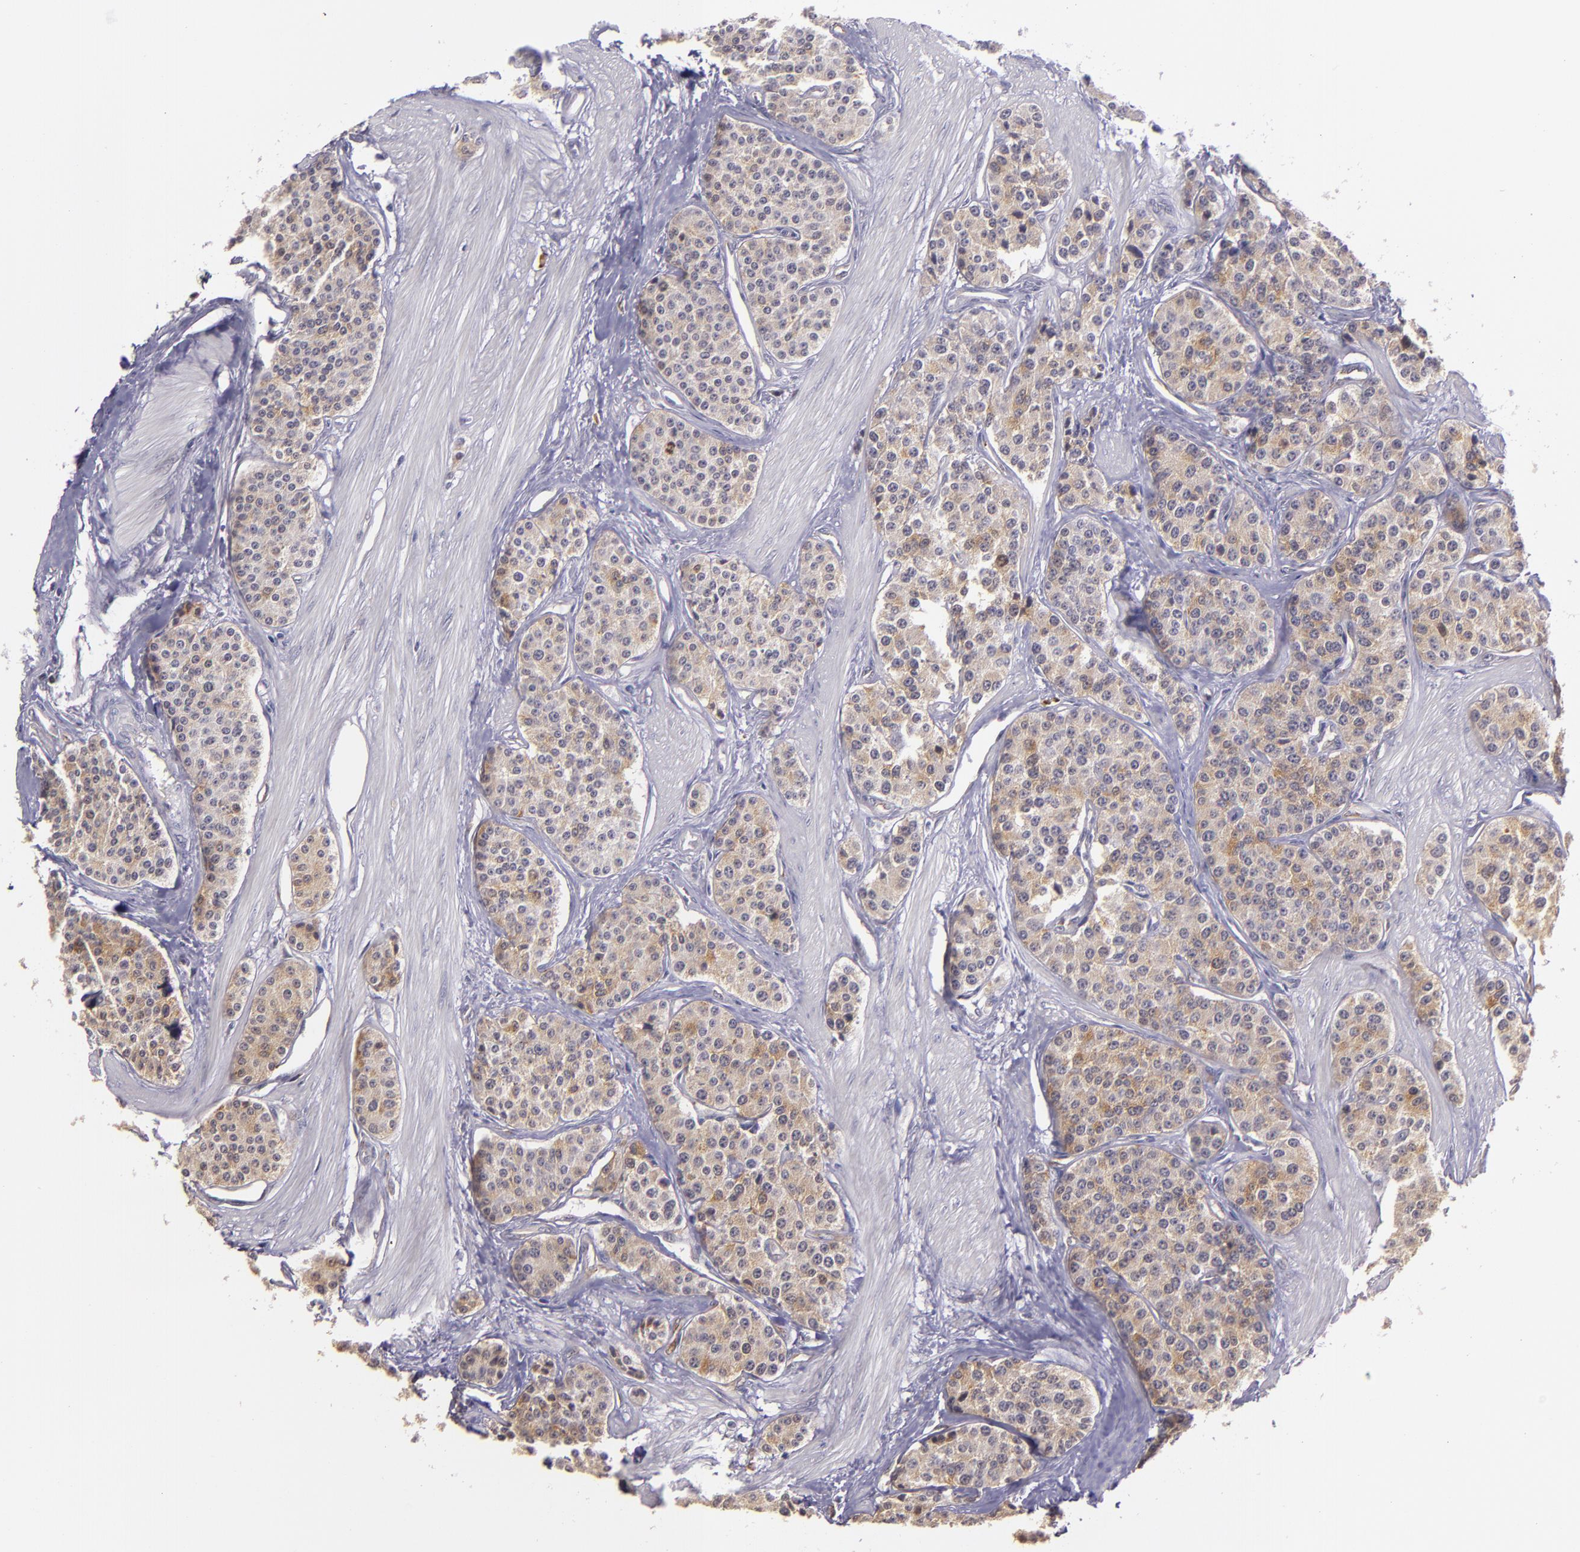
{"staining": {"intensity": "moderate", "quantity": "<25%", "location": "cytoplasmic/membranous"}, "tissue": "carcinoid", "cell_type": "Tumor cells", "image_type": "cancer", "snomed": [{"axis": "morphology", "description": "Carcinoid, malignant, NOS"}, {"axis": "topography", "description": "Stomach"}], "caption": "A micrograph of human carcinoid stained for a protein reveals moderate cytoplasmic/membranous brown staining in tumor cells. The protein of interest is shown in brown color, while the nuclei are stained blue.", "gene": "SYTL4", "patient": {"sex": "female", "age": 76}}